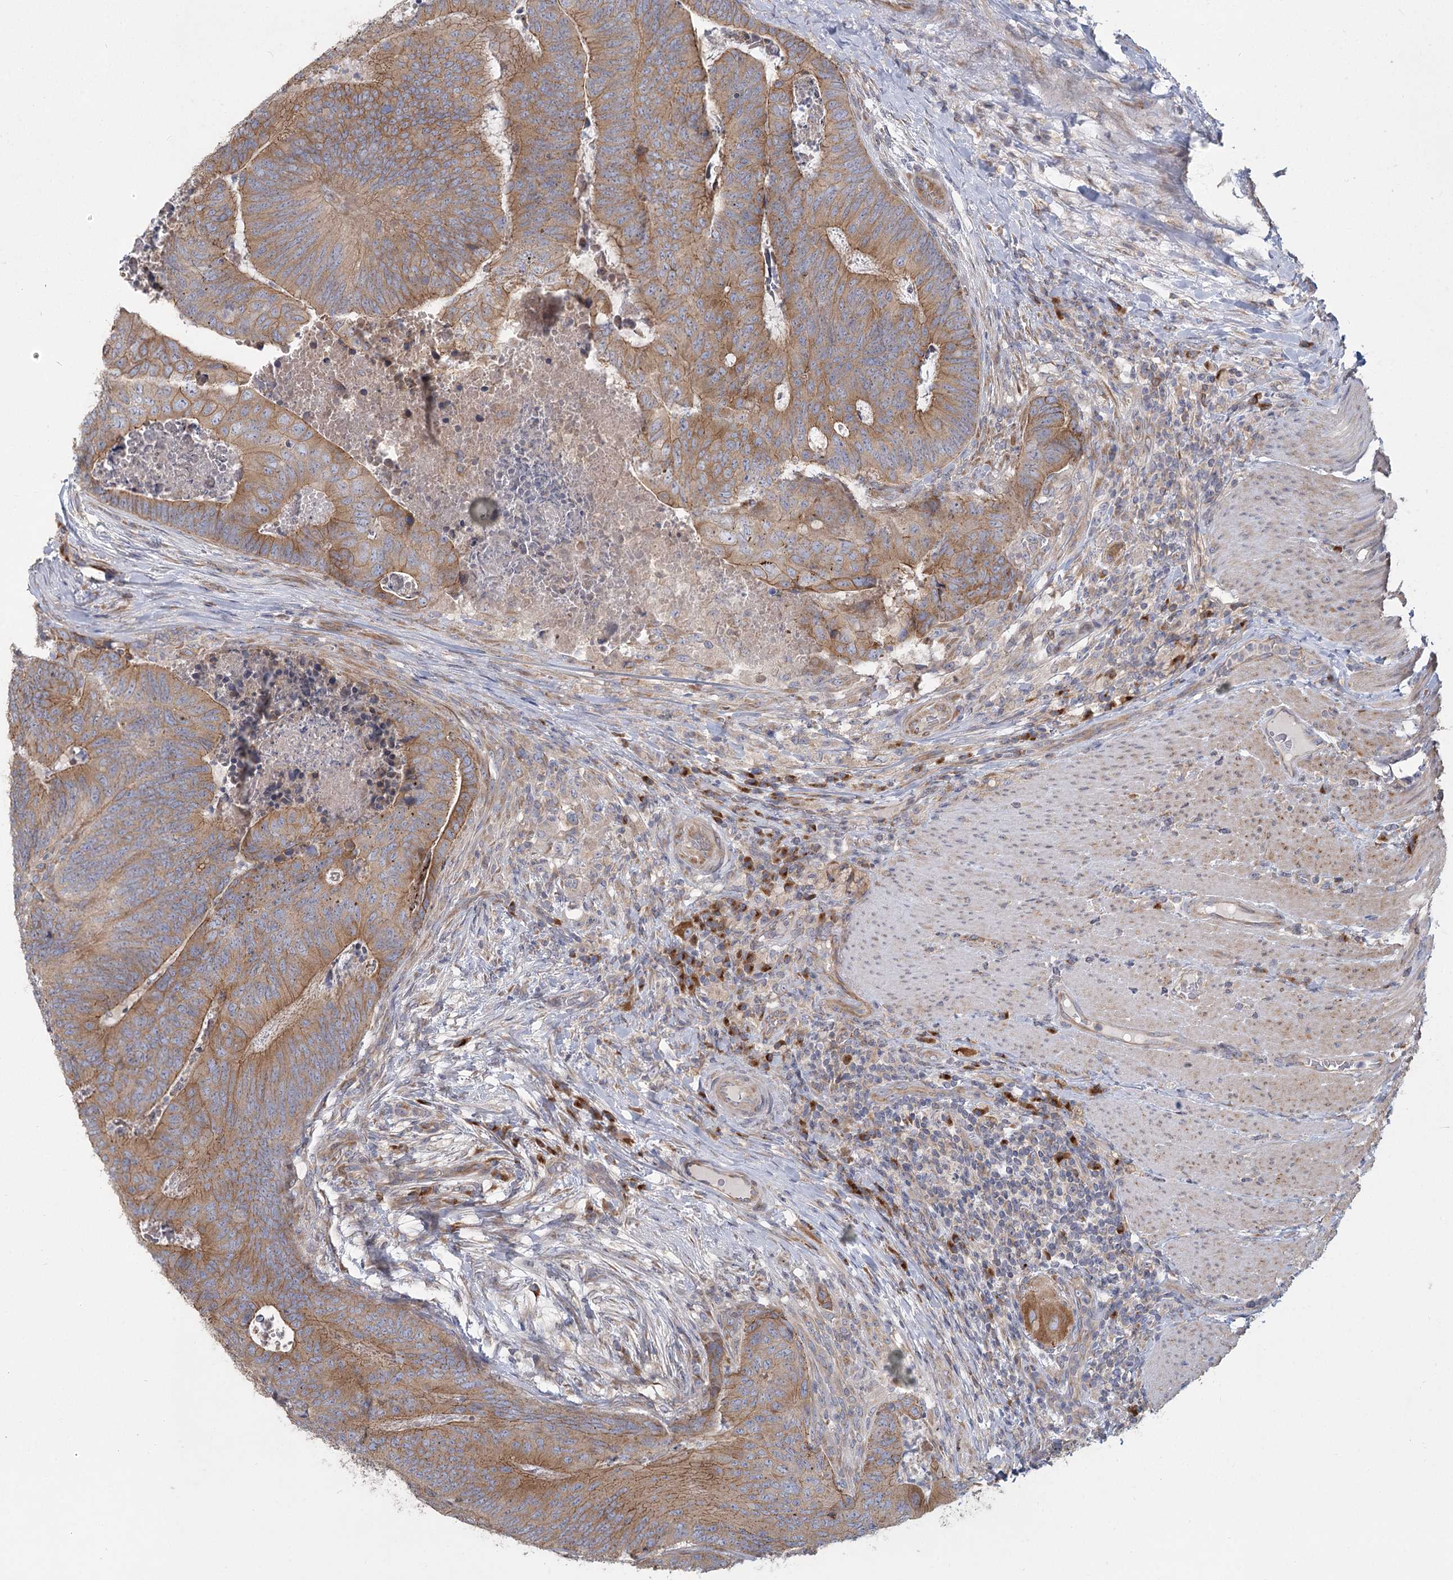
{"staining": {"intensity": "moderate", "quantity": ">75%", "location": "cytoplasmic/membranous"}, "tissue": "colorectal cancer", "cell_type": "Tumor cells", "image_type": "cancer", "snomed": [{"axis": "morphology", "description": "Adenocarcinoma, NOS"}, {"axis": "topography", "description": "Colon"}], "caption": "An immunohistochemistry histopathology image of neoplastic tissue is shown. Protein staining in brown shows moderate cytoplasmic/membranous positivity in colorectal cancer within tumor cells. (DAB IHC, brown staining for protein, blue staining for nuclei).", "gene": "CNTLN", "patient": {"sex": "female", "age": 67}}